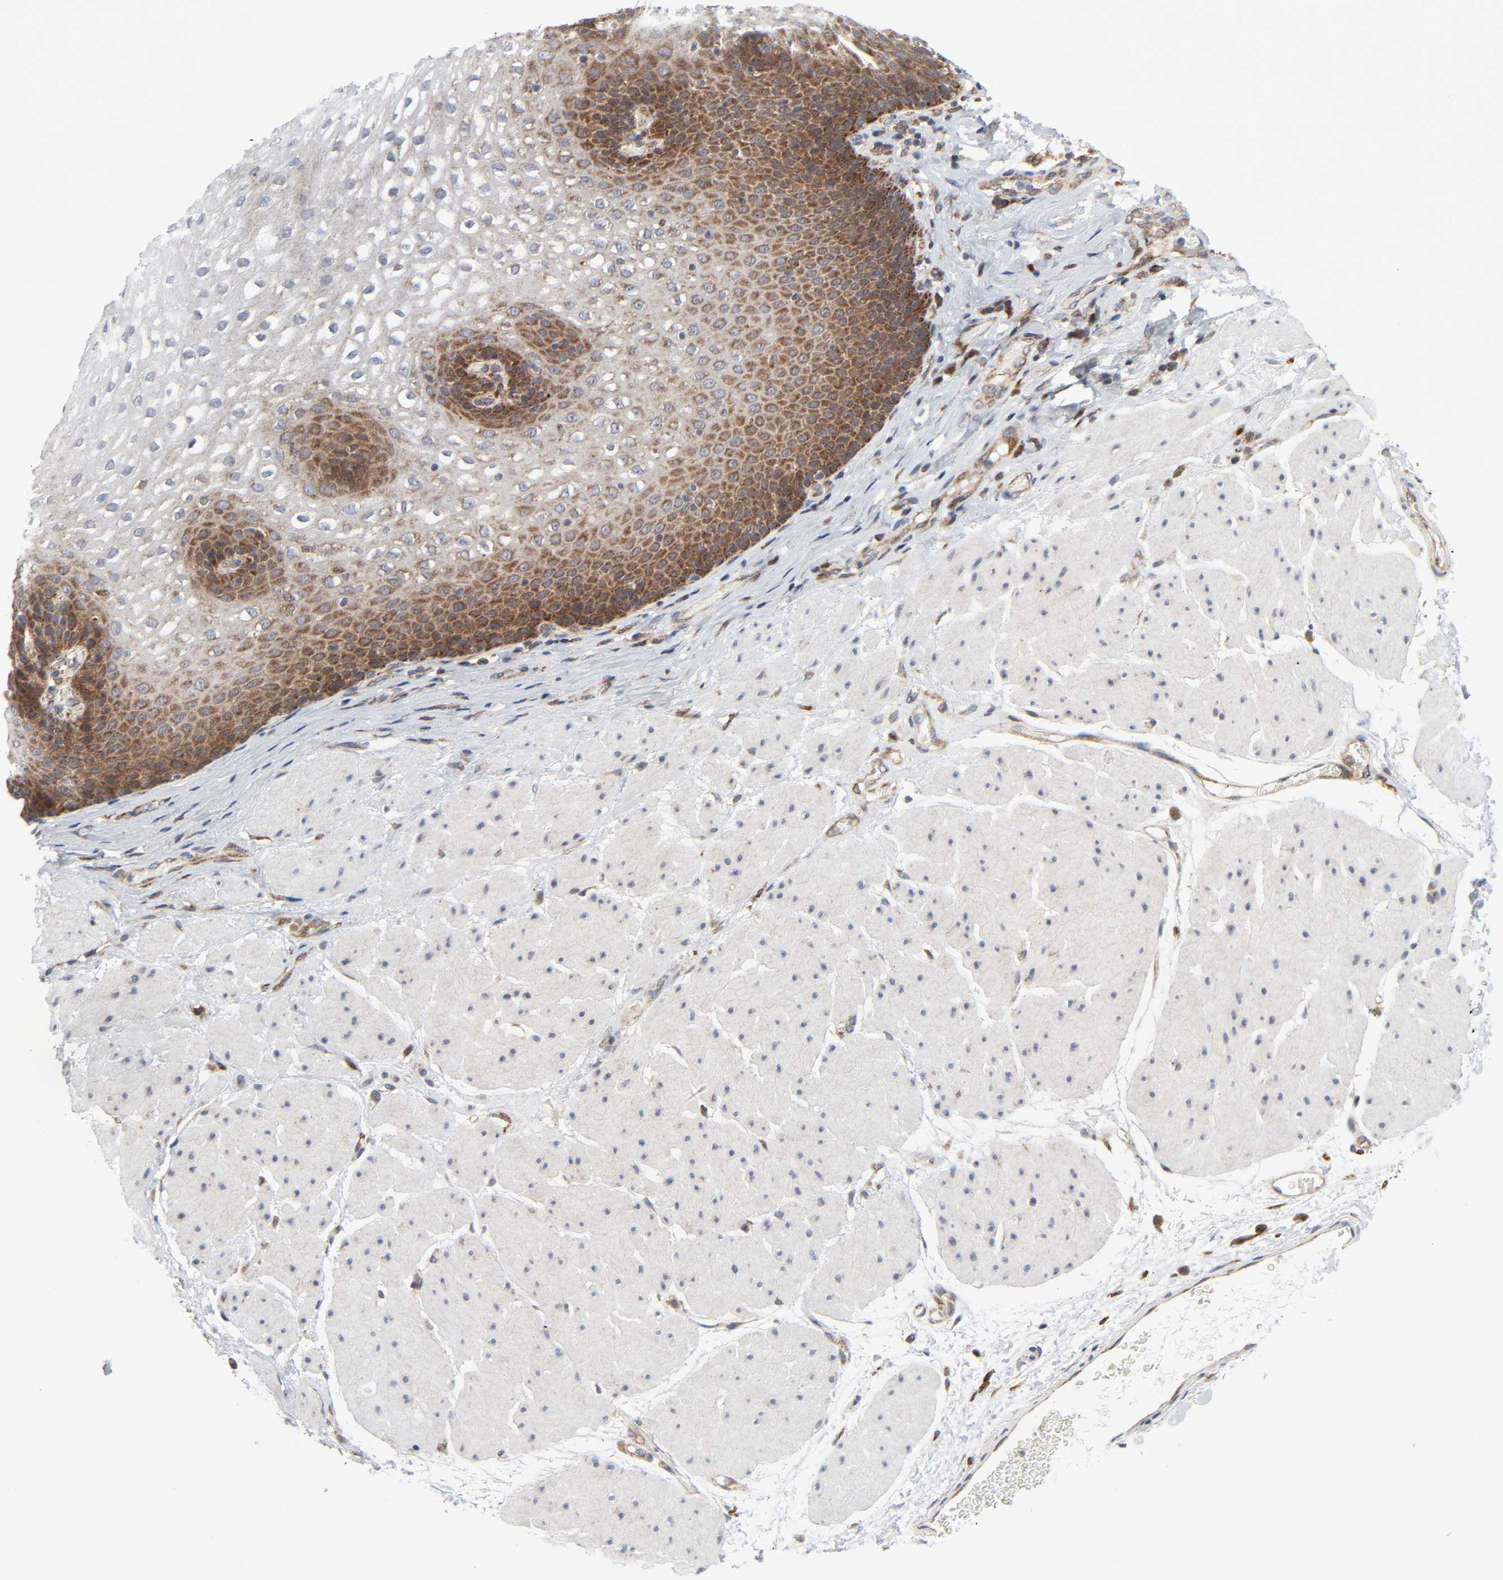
{"staining": {"intensity": "moderate", "quantity": "25%-75%", "location": "cytoplasmic/membranous"}, "tissue": "esophagus", "cell_type": "Squamous epithelial cells", "image_type": "normal", "snomed": [{"axis": "morphology", "description": "Normal tissue, NOS"}, {"axis": "topography", "description": "Esophagus"}], "caption": "Protein expression analysis of unremarkable human esophagus reveals moderate cytoplasmic/membranous positivity in about 25%-75% of squamous epithelial cells. (IHC, brightfield microscopy, high magnification).", "gene": "BAX", "patient": {"sex": "male", "age": 48}}